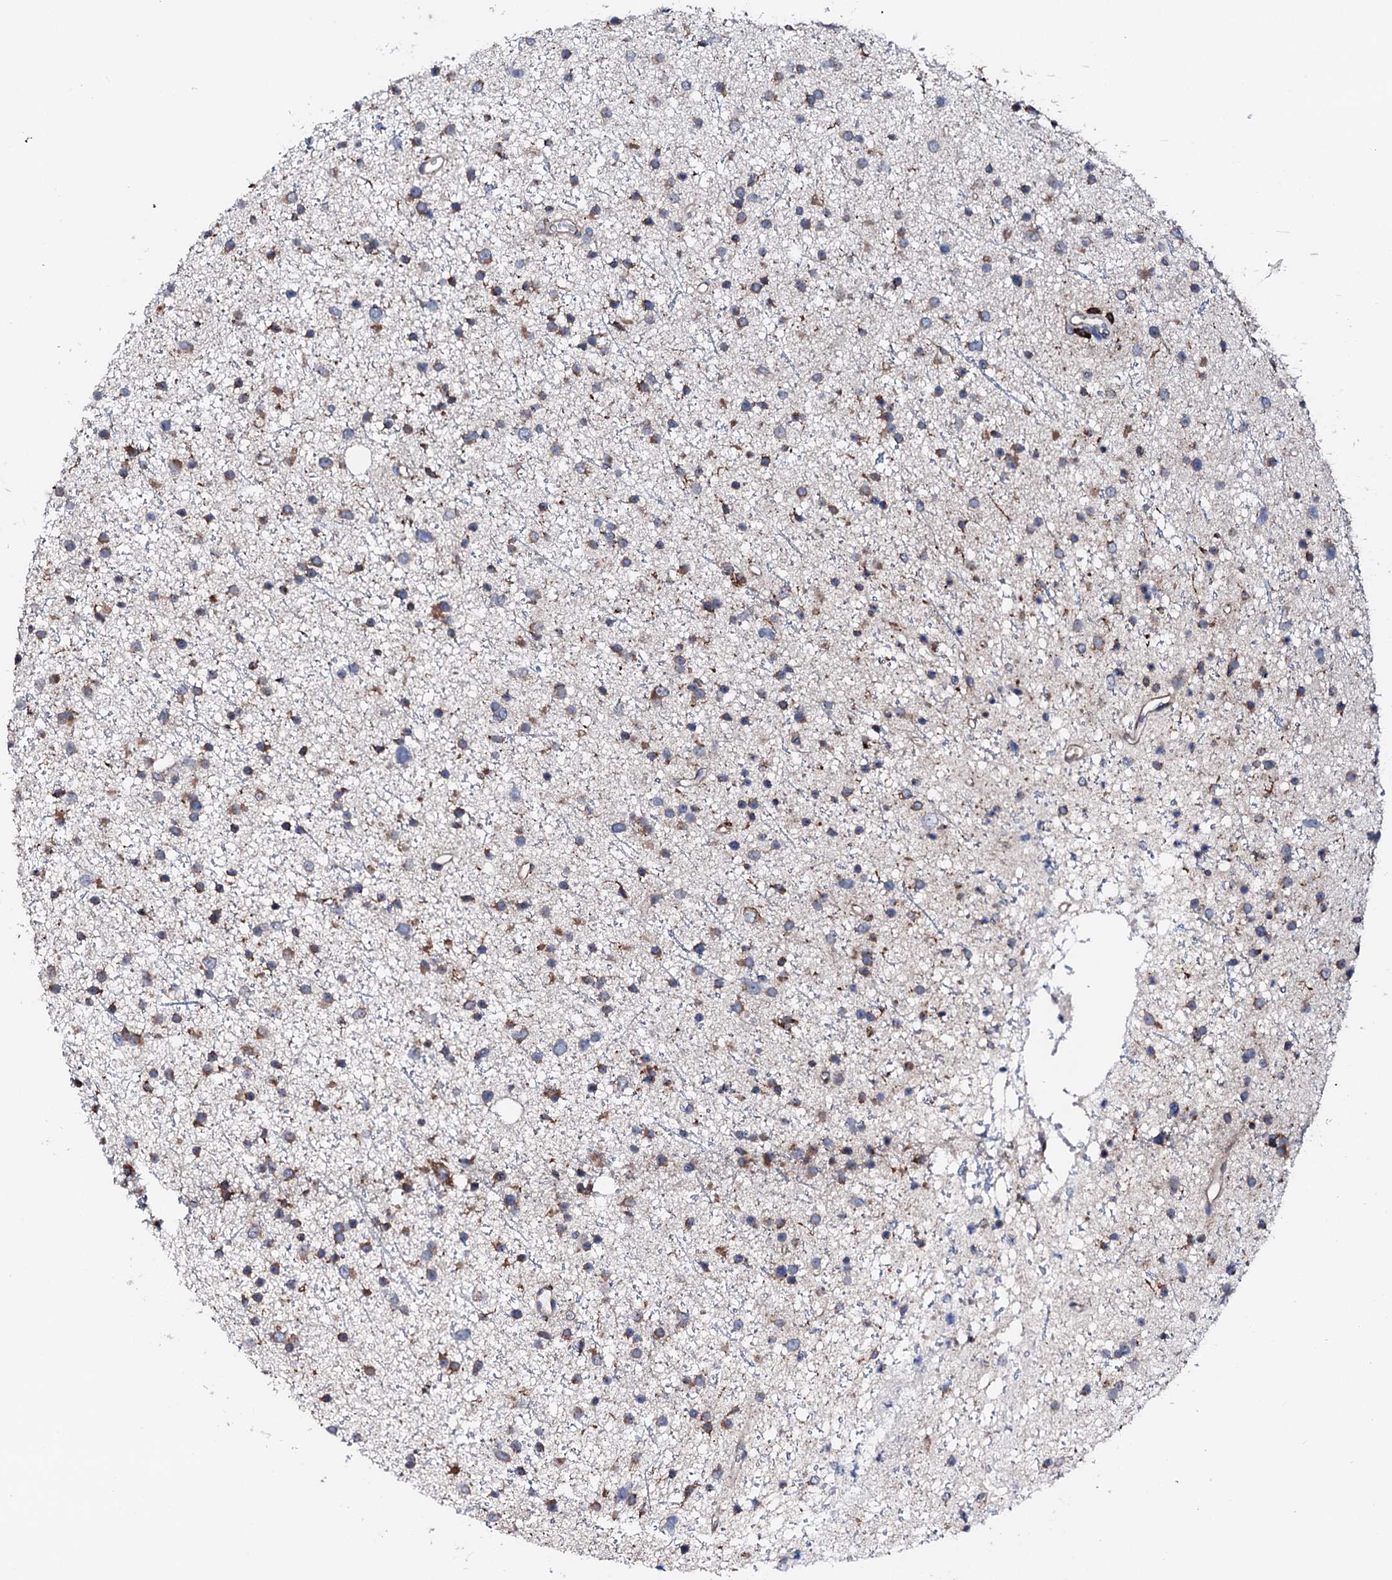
{"staining": {"intensity": "moderate", "quantity": "<25%", "location": "cytoplasmic/membranous"}, "tissue": "glioma", "cell_type": "Tumor cells", "image_type": "cancer", "snomed": [{"axis": "morphology", "description": "Glioma, malignant, Low grade"}, {"axis": "topography", "description": "Cerebral cortex"}], "caption": "Human glioma stained for a protein (brown) shows moderate cytoplasmic/membranous positive staining in about <25% of tumor cells.", "gene": "AMDHD1", "patient": {"sex": "female", "age": 39}}